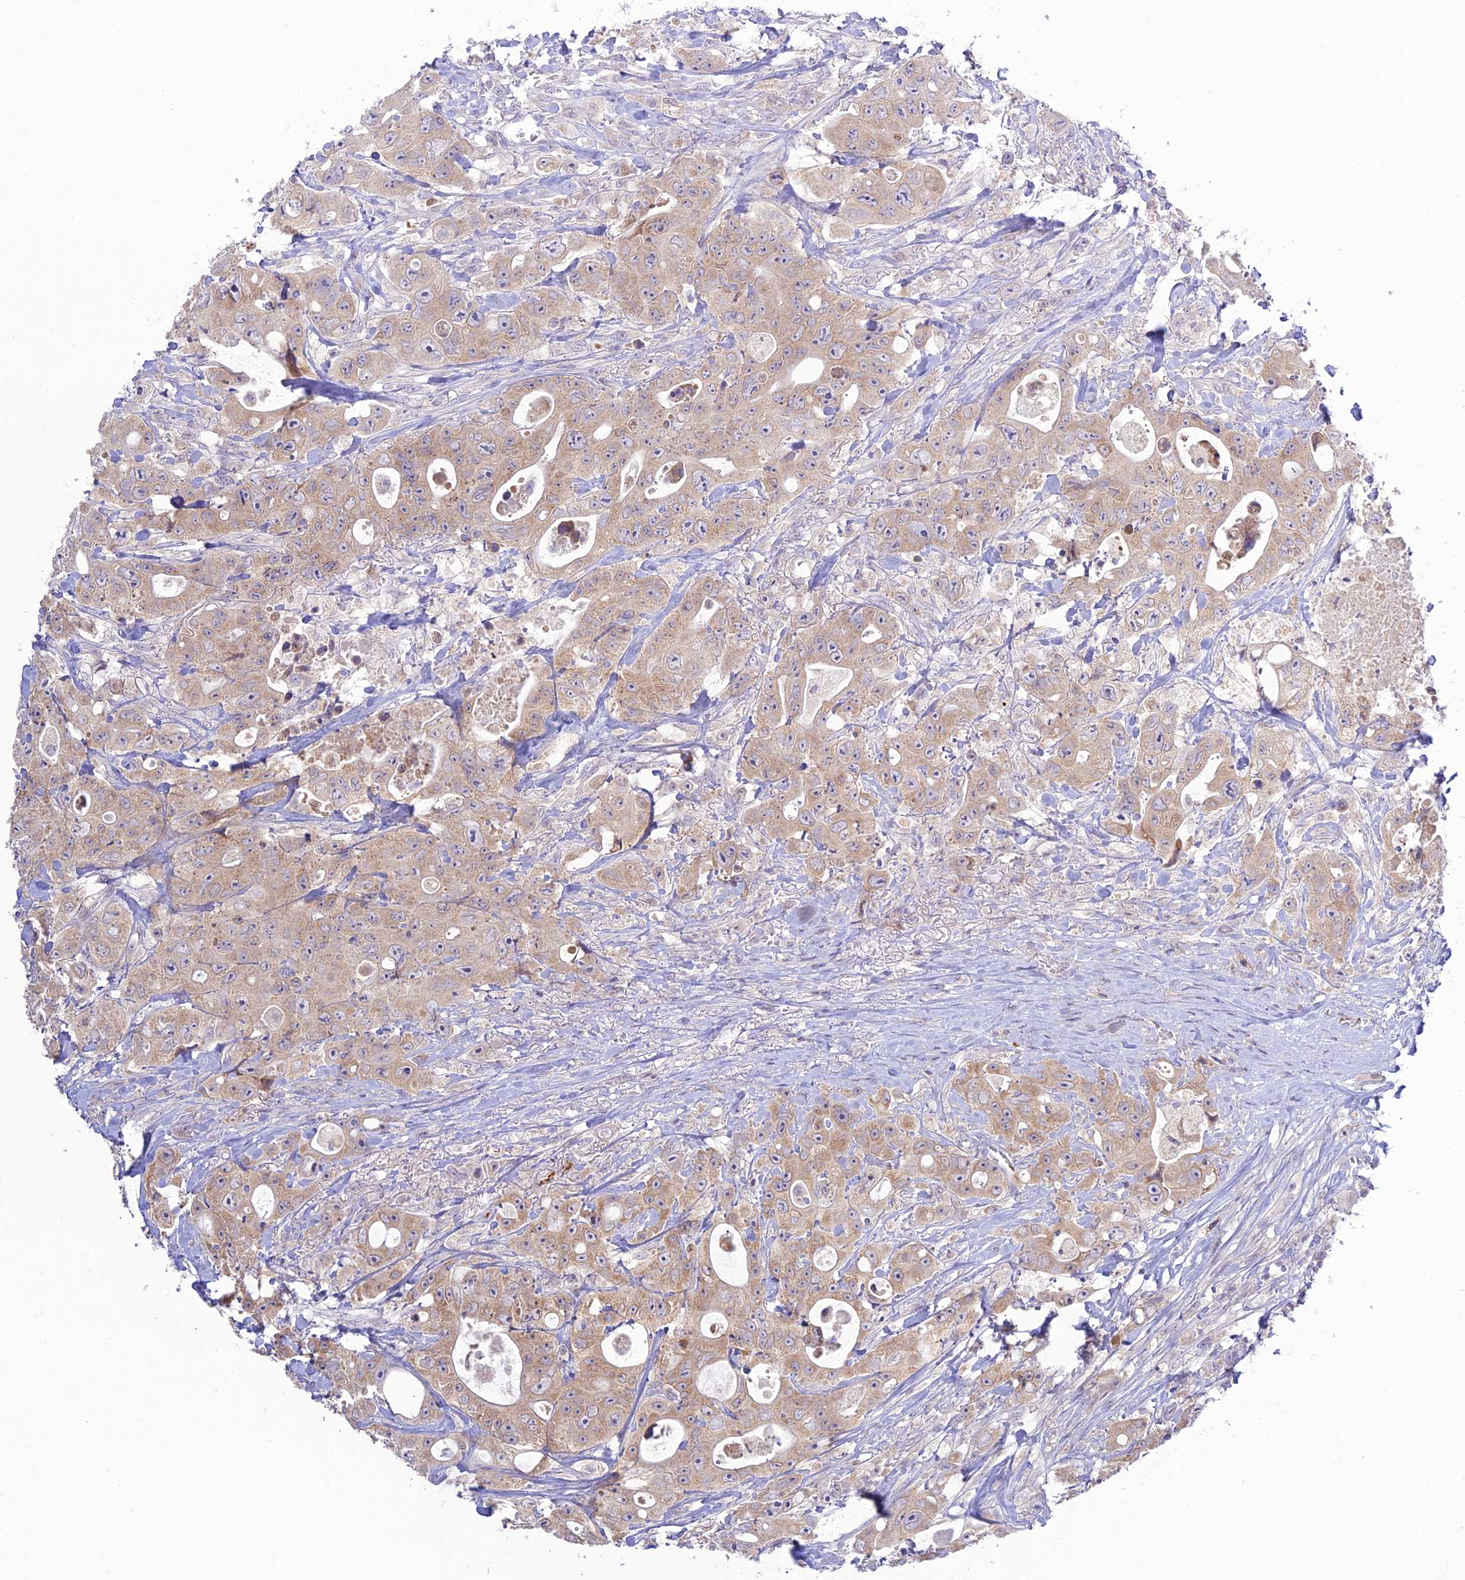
{"staining": {"intensity": "weak", "quantity": ">75%", "location": "cytoplasmic/membranous"}, "tissue": "colorectal cancer", "cell_type": "Tumor cells", "image_type": "cancer", "snomed": [{"axis": "morphology", "description": "Adenocarcinoma, NOS"}, {"axis": "topography", "description": "Colon"}], "caption": "A brown stain highlights weak cytoplasmic/membranous positivity of a protein in adenocarcinoma (colorectal) tumor cells.", "gene": "TMEM40", "patient": {"sex": "female", "age": 46}}